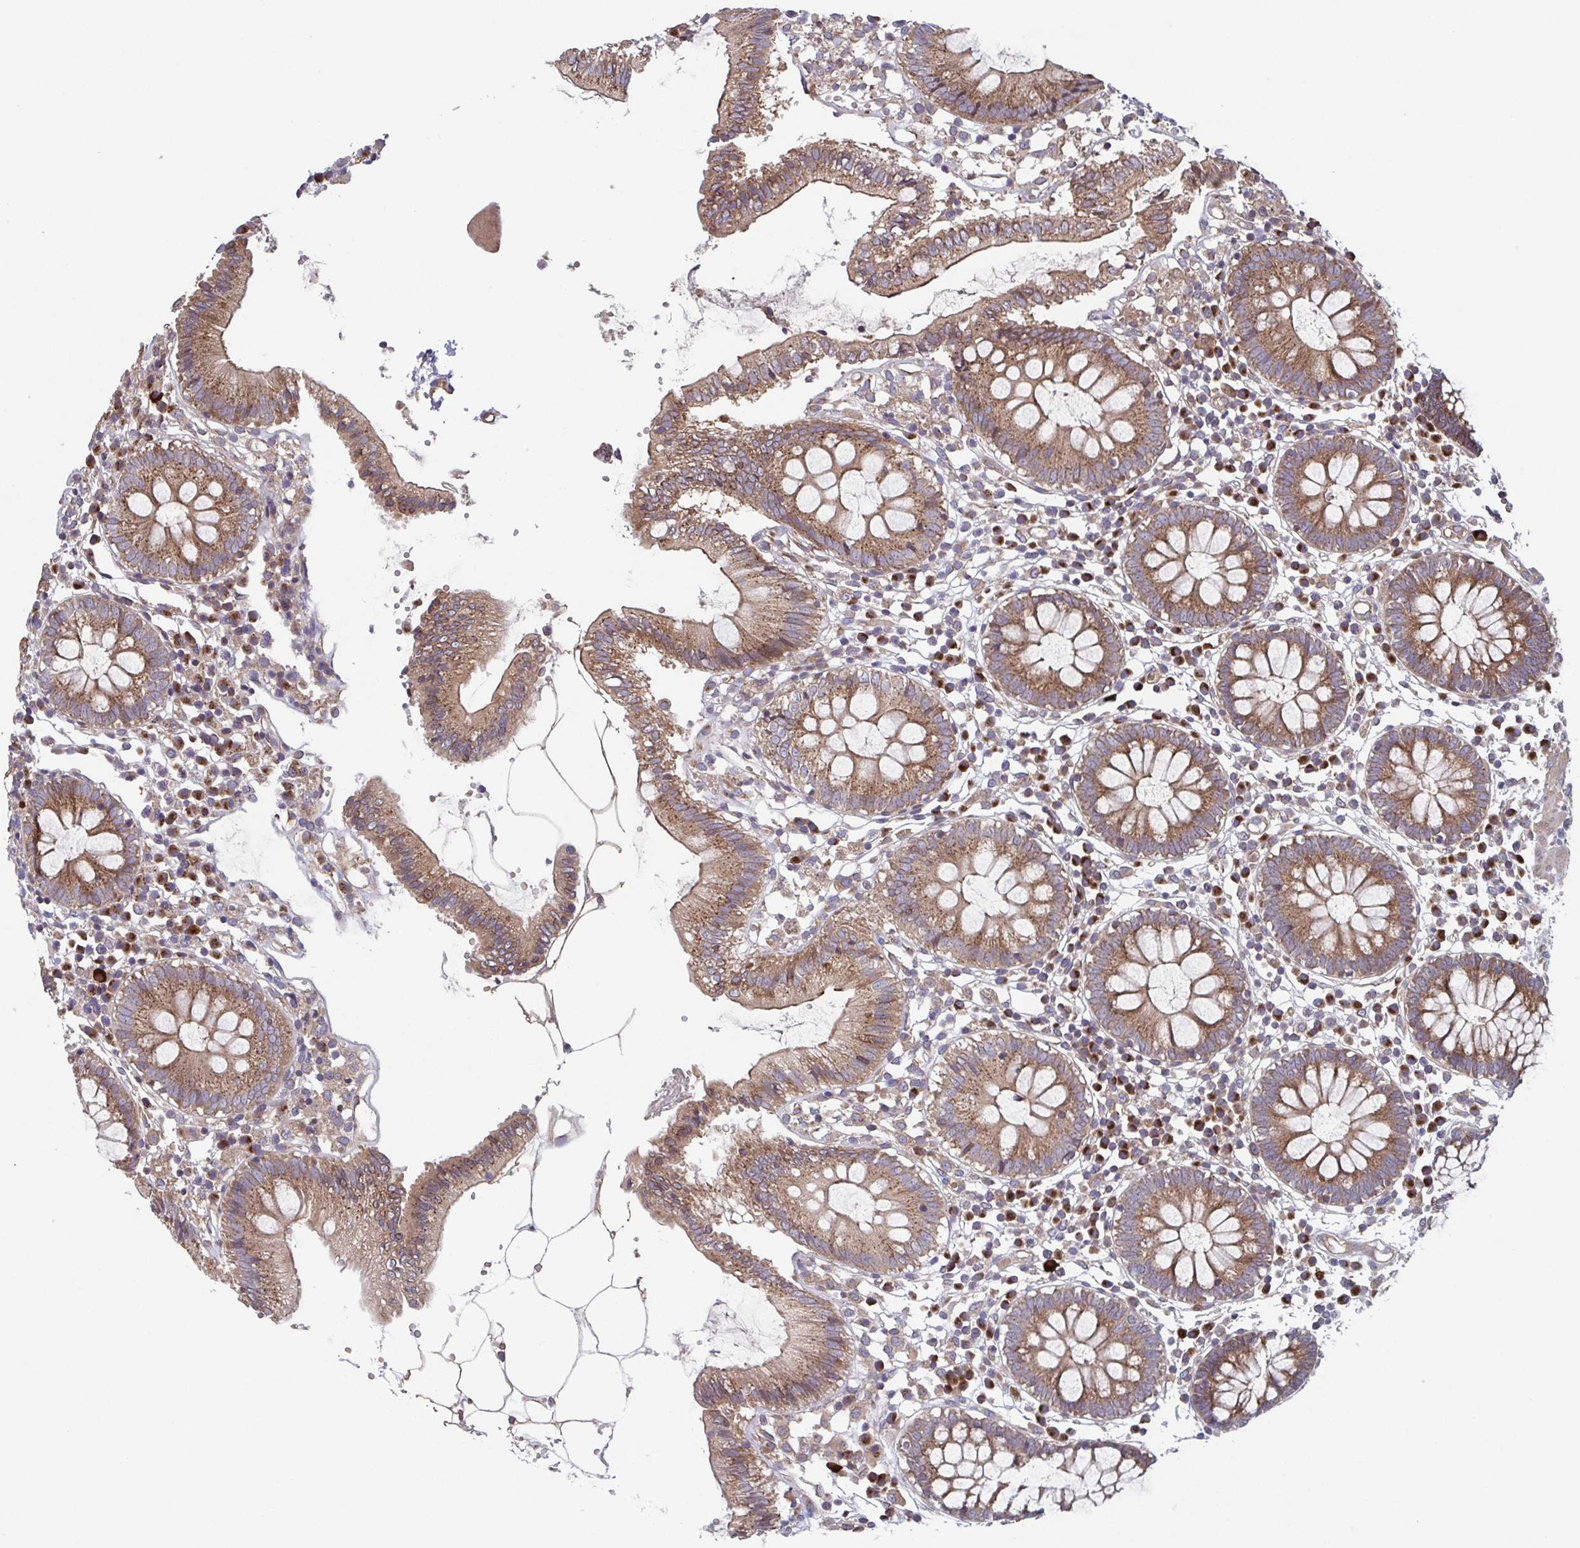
{"staining": {"intensity": "moderate", "quantity": ">75%", "location": "cytoplasmic/membranous"}, "tissue": "colon", "cell_type": "Endothelial cells", "image_type": "normal", "snomed": [{"axis": "morphology", "description": "Normal tissue, NOS"}, {"axis": "morphology", "description": "Adenocarcinoma, NOS"}, {"axis": "topography", "description": "Colon"}], "caption": "IHC histopathology image of normal colon: human colon stained using immunohistochemistry (IHC) reveals medium levels of moderate protein expression localized specifically in the cytoplasmic/membranous of endothelial cells, appearing as a cytoplasmic/membranous brown color.", "gene": "COPB1", "patient": {"sex": "male", "age": 83}}